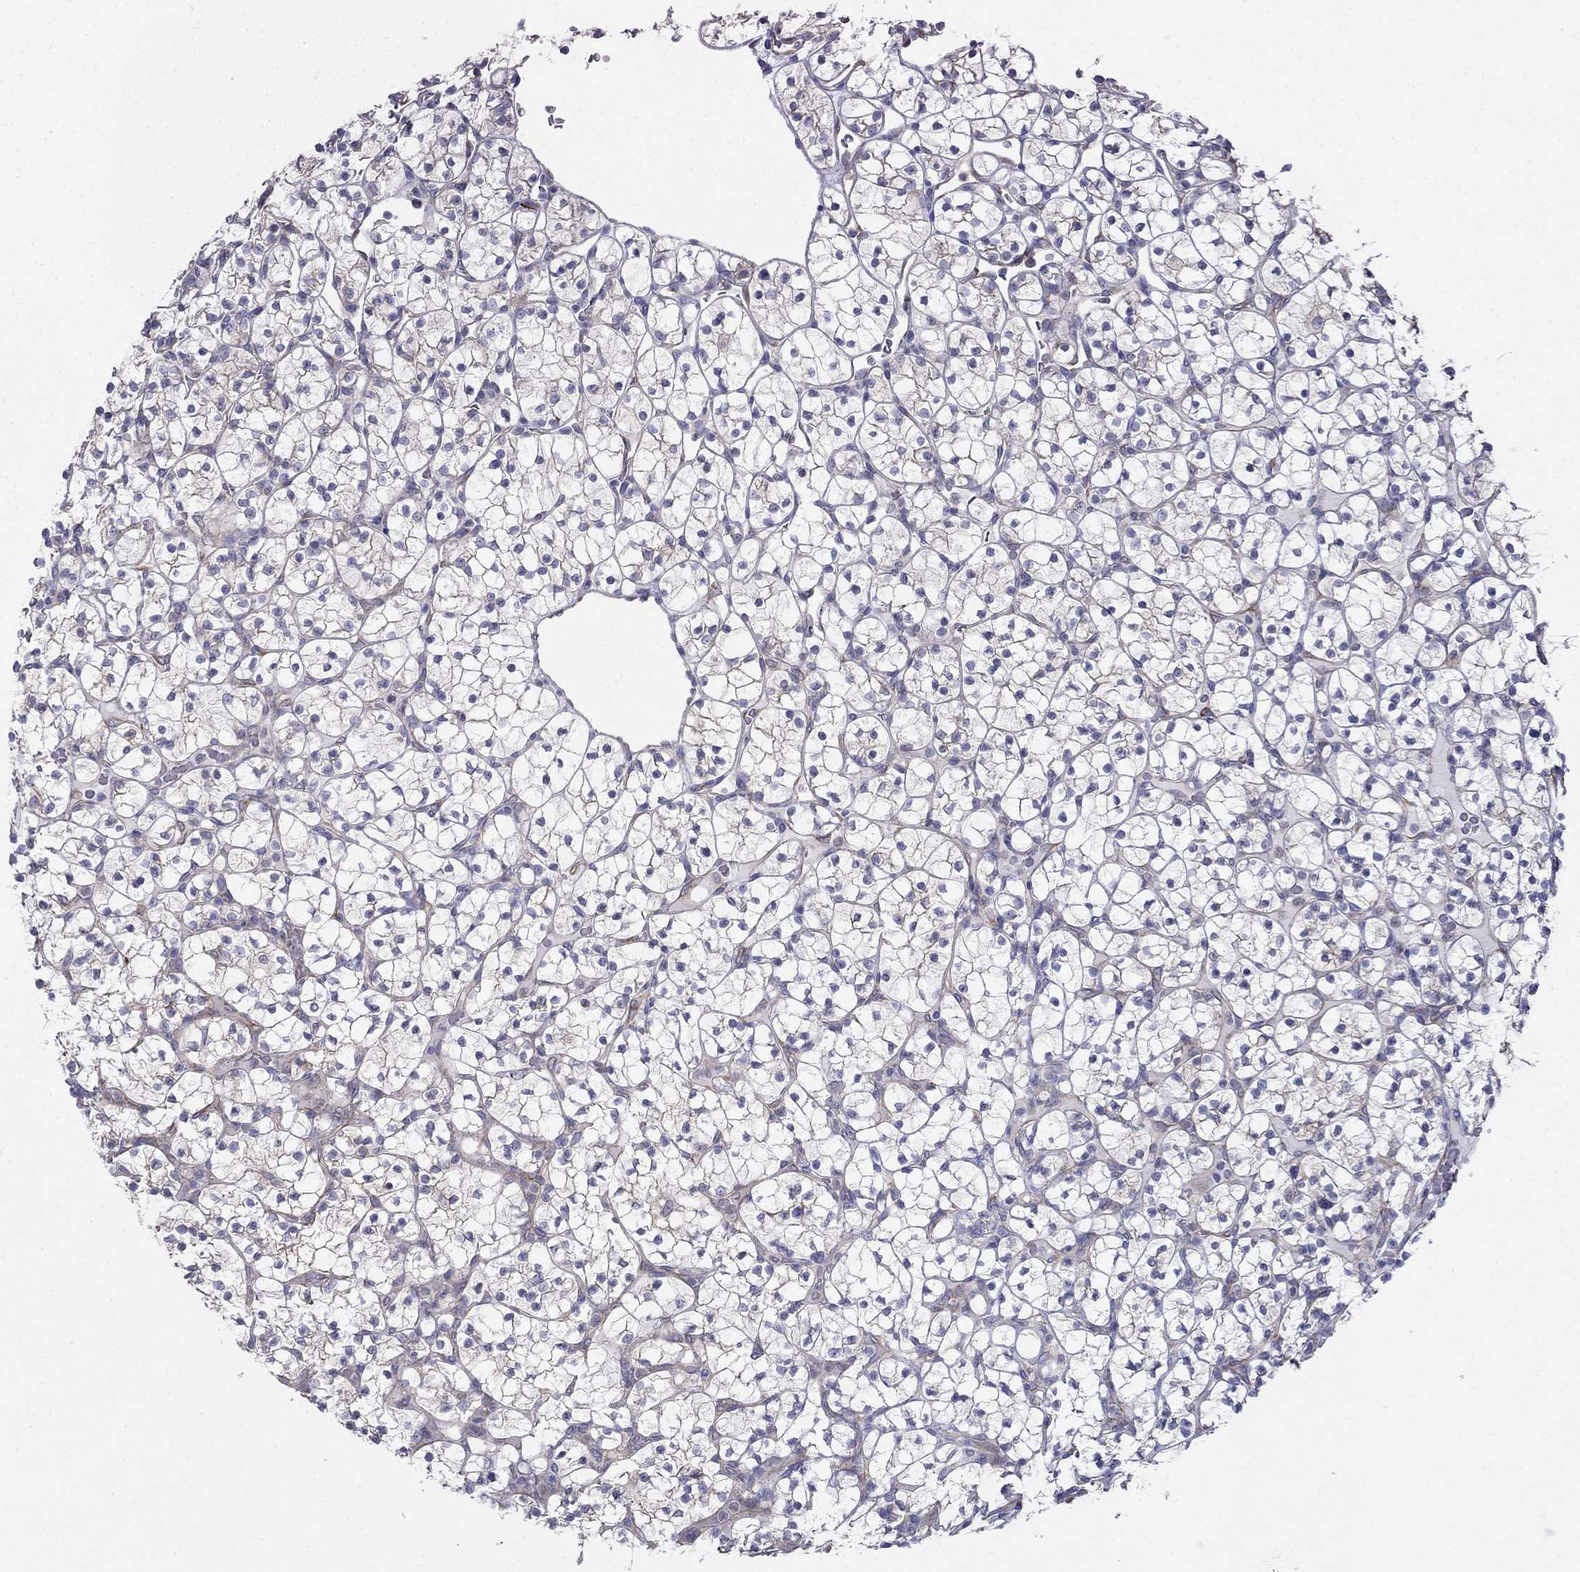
{"staining": {"intensity": "negative", "quantity": "none", "location": "none"}, "tissue": "renal cancer", "cell_type": "Tumor cells", "image_type": "cancer", "snomed": [{"axis": "morphology", "description": "Adenocarcinoma, NOS"}, {"axis": "topography", "description": "Kidney"}], "caption": "DAB (3,3'-diaminobenzidine) immunohistochemical staining of renal cancer exhibits no significant expression in tumor cells. Nuclei are stained in blue.", "gene": "LONRF2", "patient": {"sex": "female", "age": 89}}